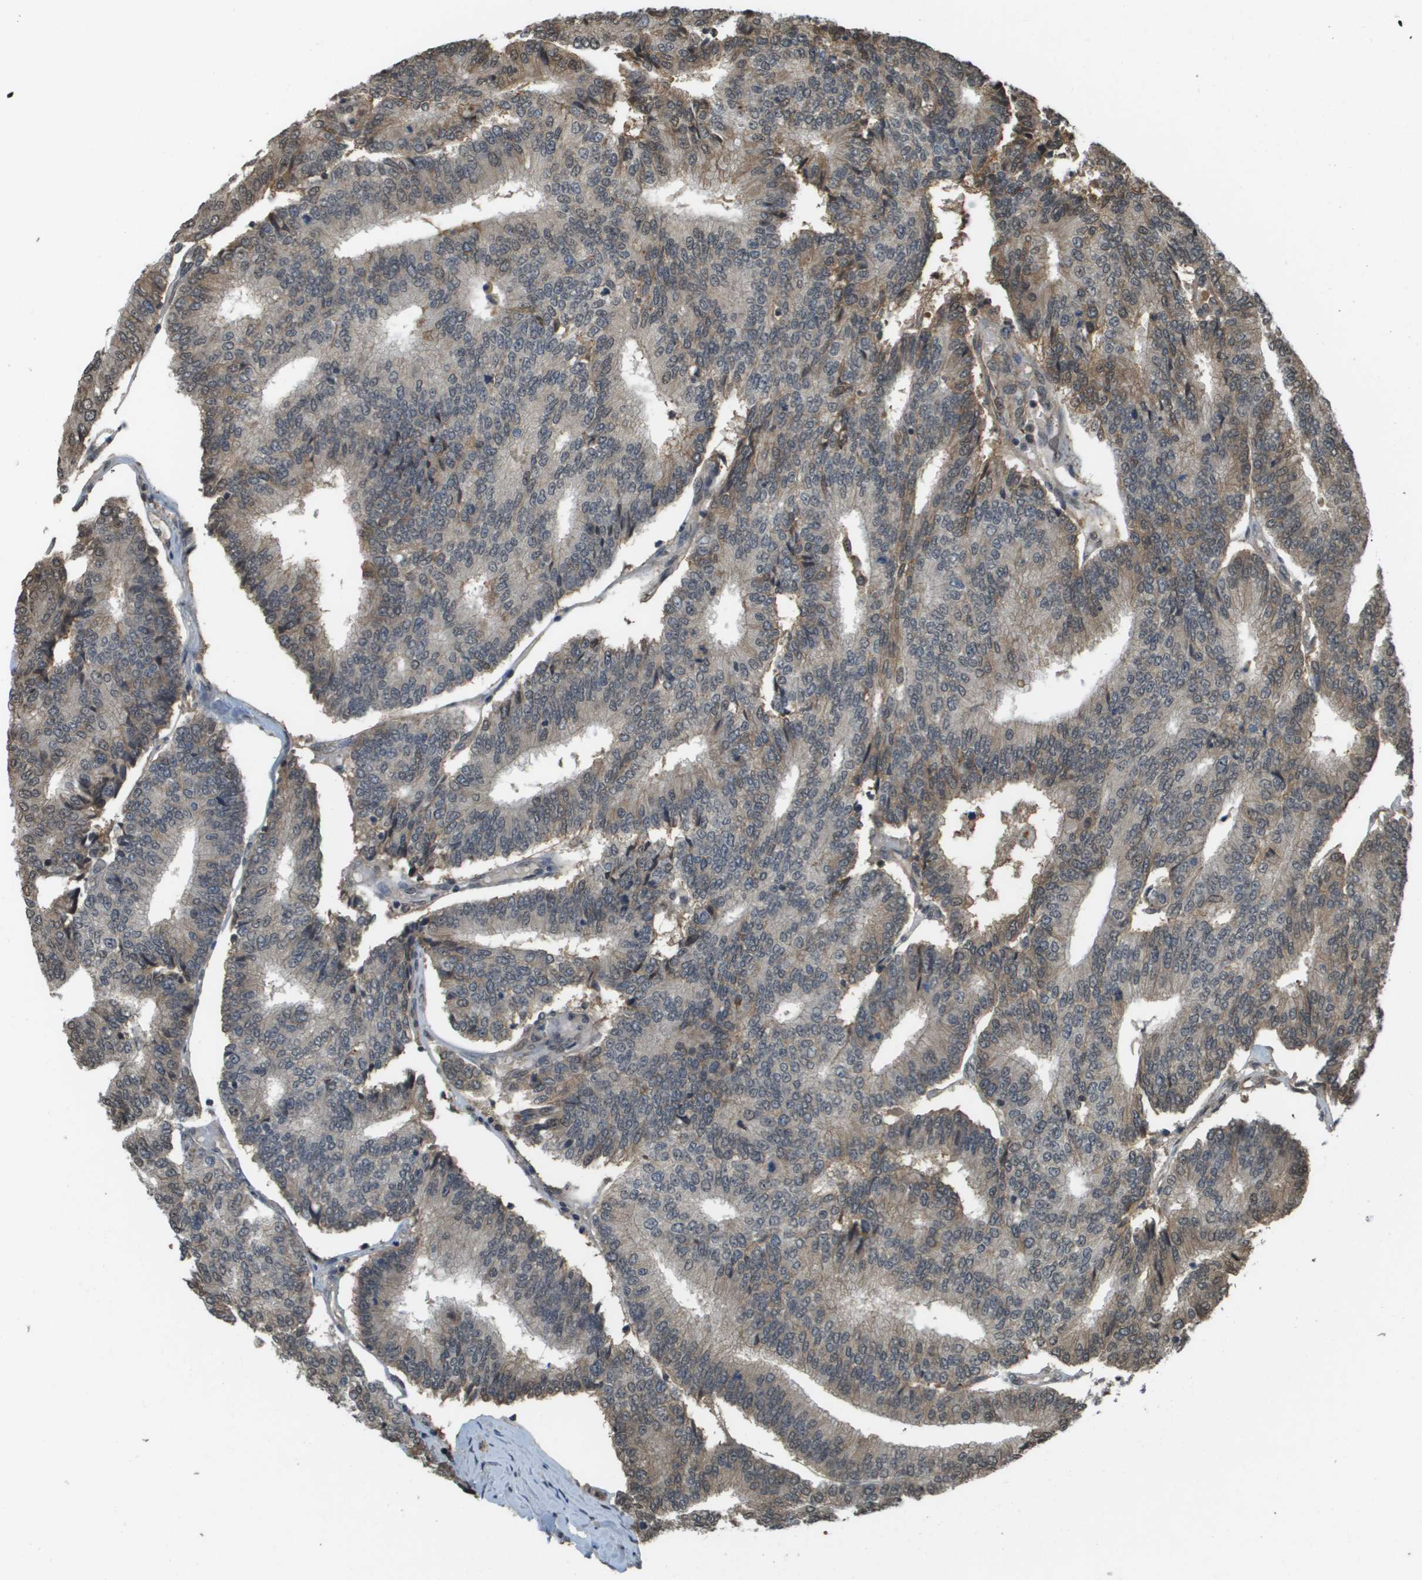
{"staining": {"intensity": "weak", "quantity": "<25%", "location": "cytoplasmic/membranous"}, "tissue": "prostate cancer", "cell_type": "Tumor cells", "image_type": "cancer", "snomed": [{"axis": "morphology", "description": "Normal tissue, NOS"}, {"axis": "morphology", "description": "Adenocarcinoma, High grade"}, {"axis": "topography", "description": "Prostate"}, {"axis": "topography", "description": "Seminal veicle"}], "caption": "IHC histopathology image of human adenocarcinoma (high-grade) (prostate) stained for a protein (brown), which reveals no expression in tumor cells. (Immunohistochemistry (ihc), brightfield microscopy, high magnification).", "gene": "NDRG2", "patient": {"sex": "male", "age": 55}}